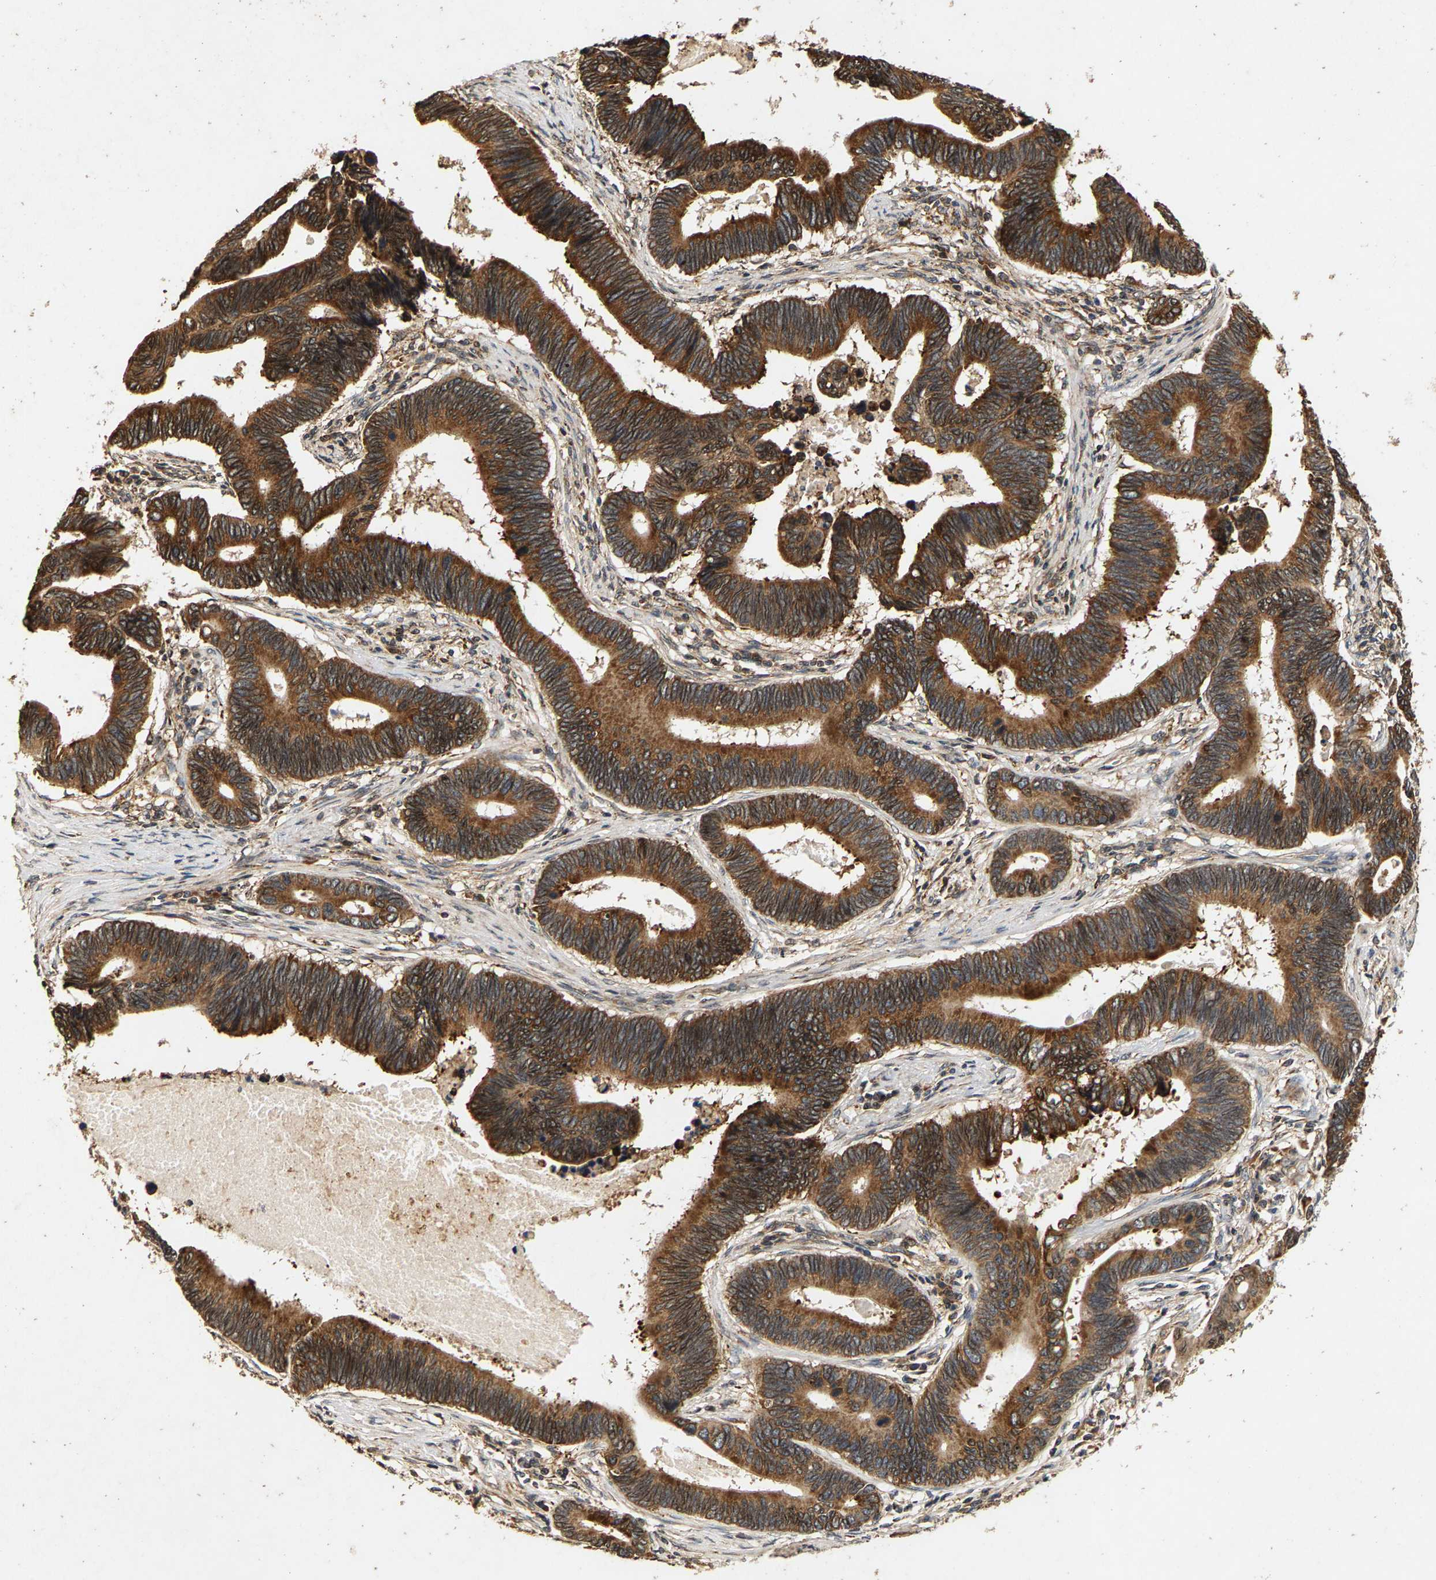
{"staining": {"intensity": "strong", "quantity": ">75%", "location": "cytoplasmic/membranous"}, "tissue": "pancreatic cancer", "cell_type": "Tumor cells", "image_type": "cancer", "snomed": [{"axis": "morphology", "description": "Adenocarcinoma, NOS"}, {"axis": "topography", "description": "Pancreas"}], "caption": "Immunohistochemical staining of human pancreatic cancer displays strong cytoplasmic/membranous protein positivity in approximately >75% of tumor cells. (DAB = brown stain, brightfield microscopy at high magnification).", "gene": "CIDEC", "patient": {"sex": "female", "age": 70}}